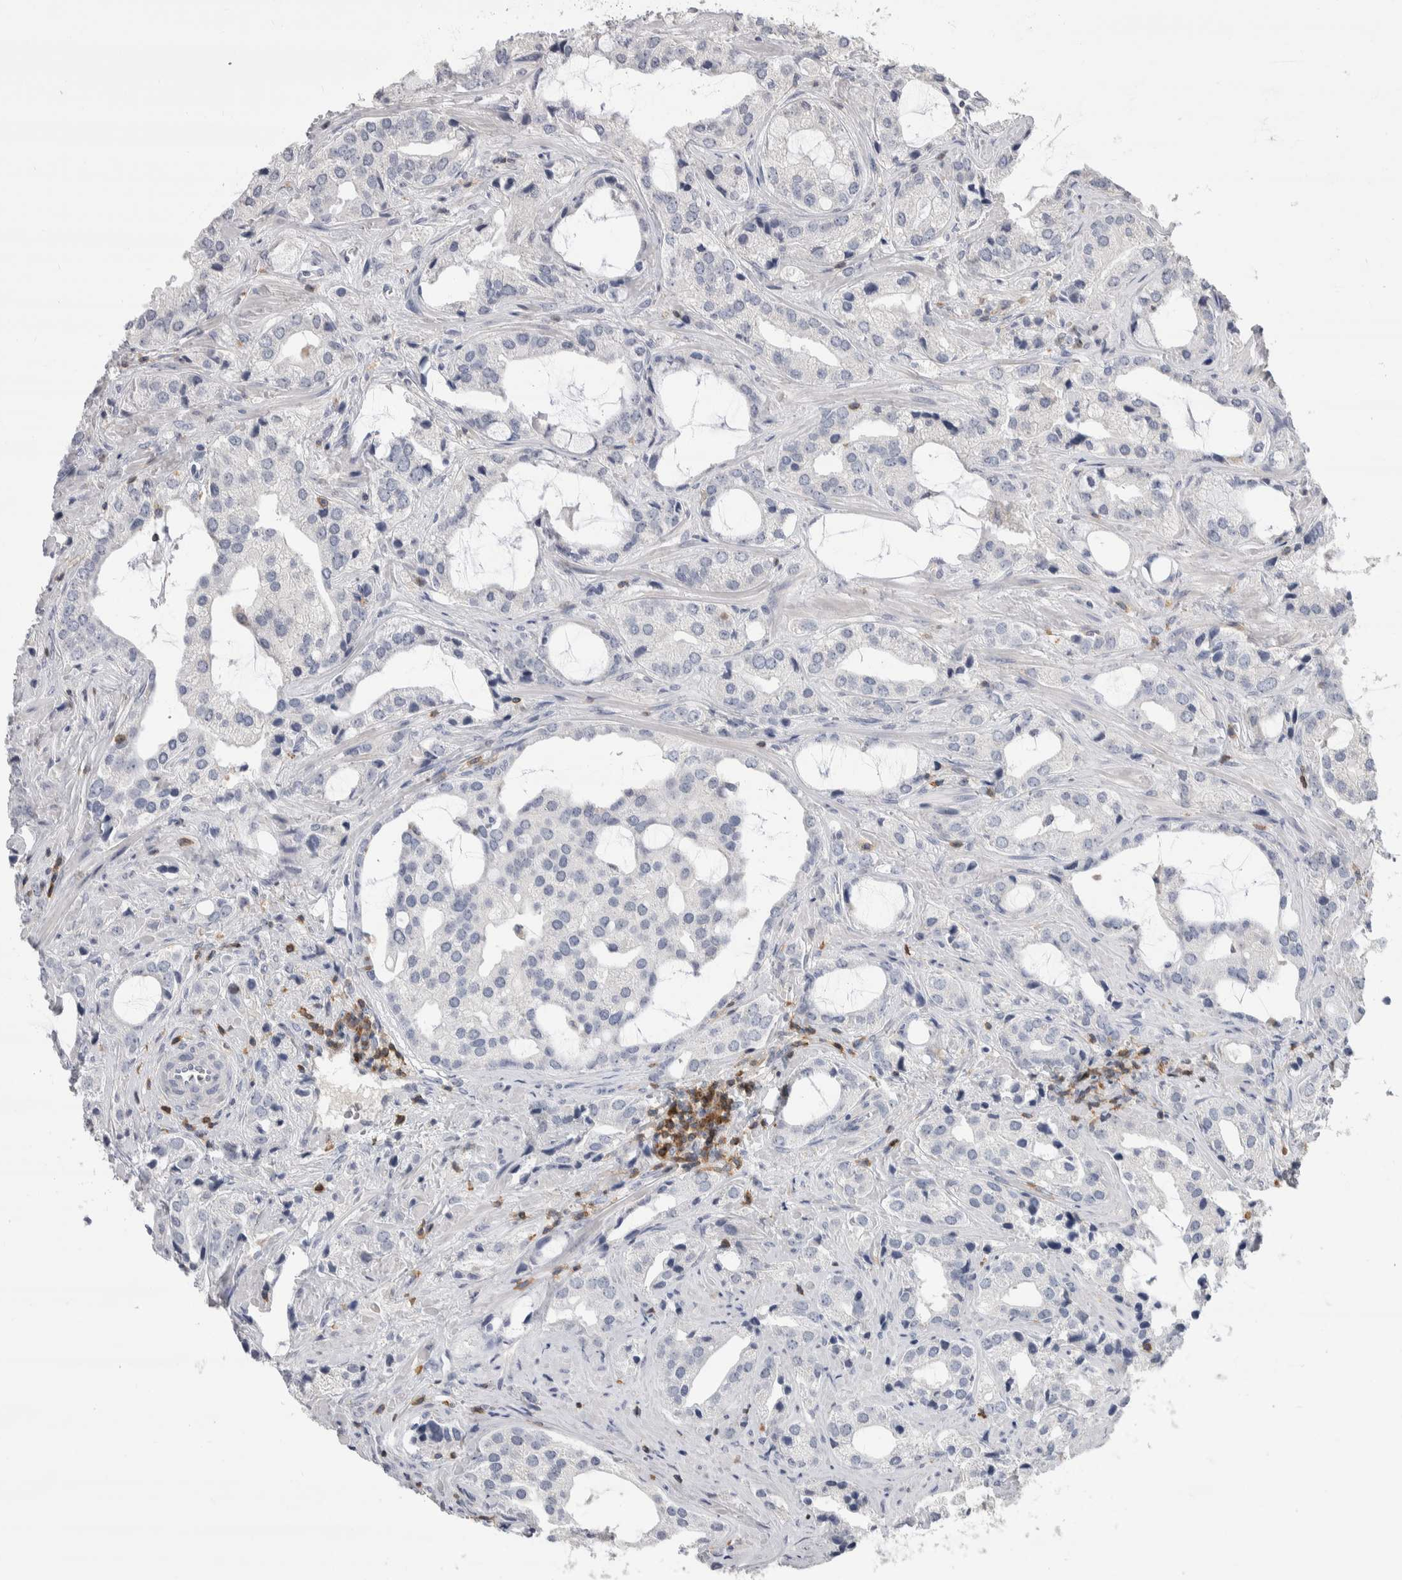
{"staining": {"intensity": "negative", "quantity": "none", "location": "none"}, "tissue": "prostate cancer", "cell_type": "Tumor cells", "image_type": "cancer", "snomed": [{"axis": "morphology", "description": "Adenocarcinoma, High grade"}, {"axis": "topography", "description": "Prostate"}], "caption": "Immunohistochemistry image of neoplastic tissue: human adenocarcinoma (high-grade) (prostate) stained with DAB (3,3'-diaminobenzidine) displays no significant protein staining in tumor cells.", "gene": "CEP295NL", "patient": {"sex": "male", "age": 66}}